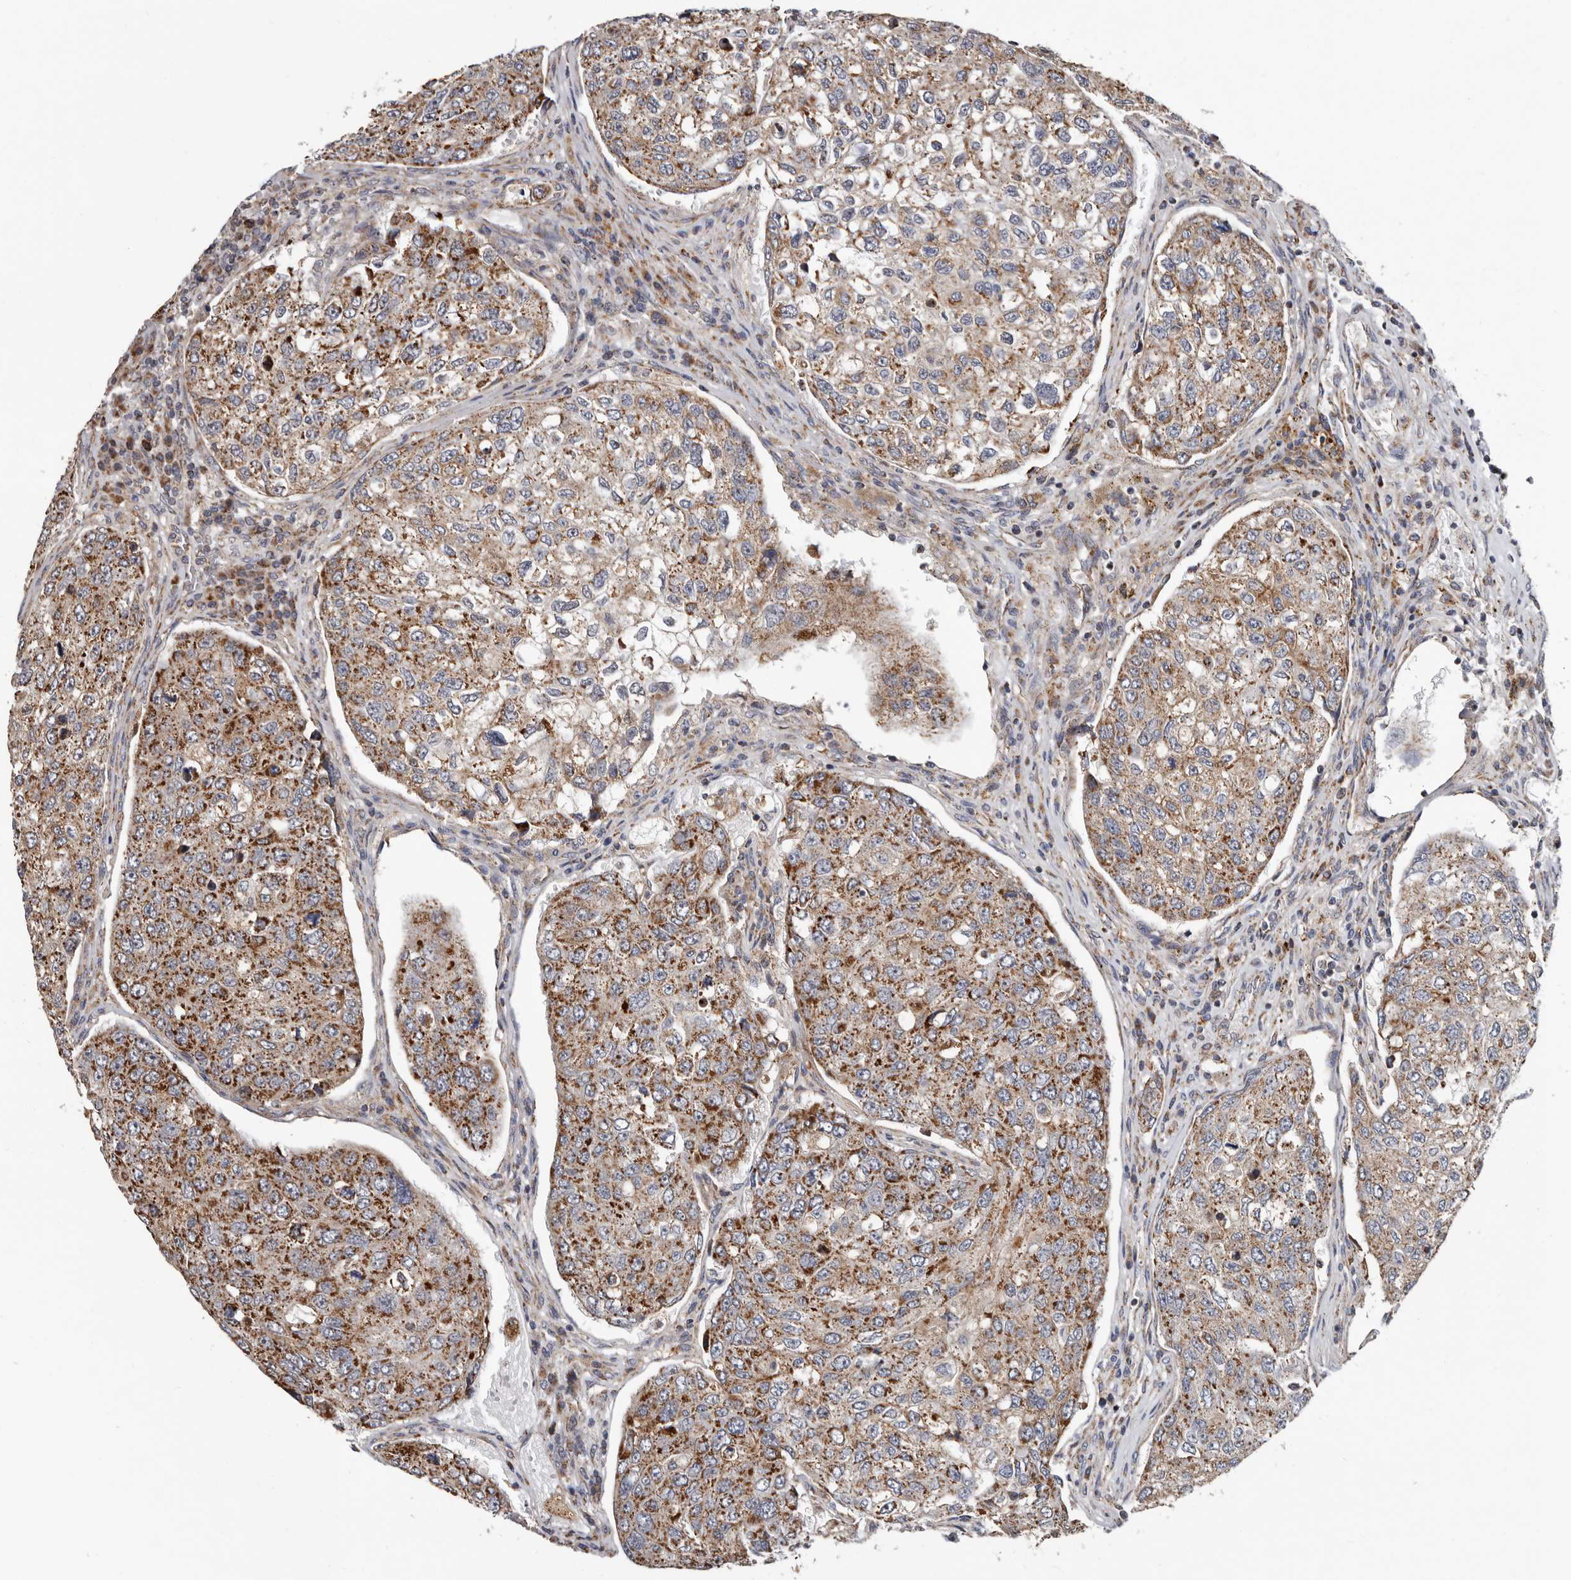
{"staining": {"intensity": "moderate", "quantity": ">75%", "location": "cytoplasmic/membranous"}, "tissue": "urothelial cancer", "cell_type": "Tumor cells", "image_type": "cancer", "snomed": [{"axis": "morphology", "description": "Urothelial carcinoma, High grade"}, {"axis": "topography", "description": "Lymph node"}, {"axis": "topography", "description": "Urinary bladder"}], "caption": "This image reveals immunohistochemistry (IHC) staining of urothelial cancer, with medium moderate cytoplasmic/membranous positivity in approximately >75% of tumor cells.", "gene": "MRPL18", "patient": {"sex": "male", "age": 51}}